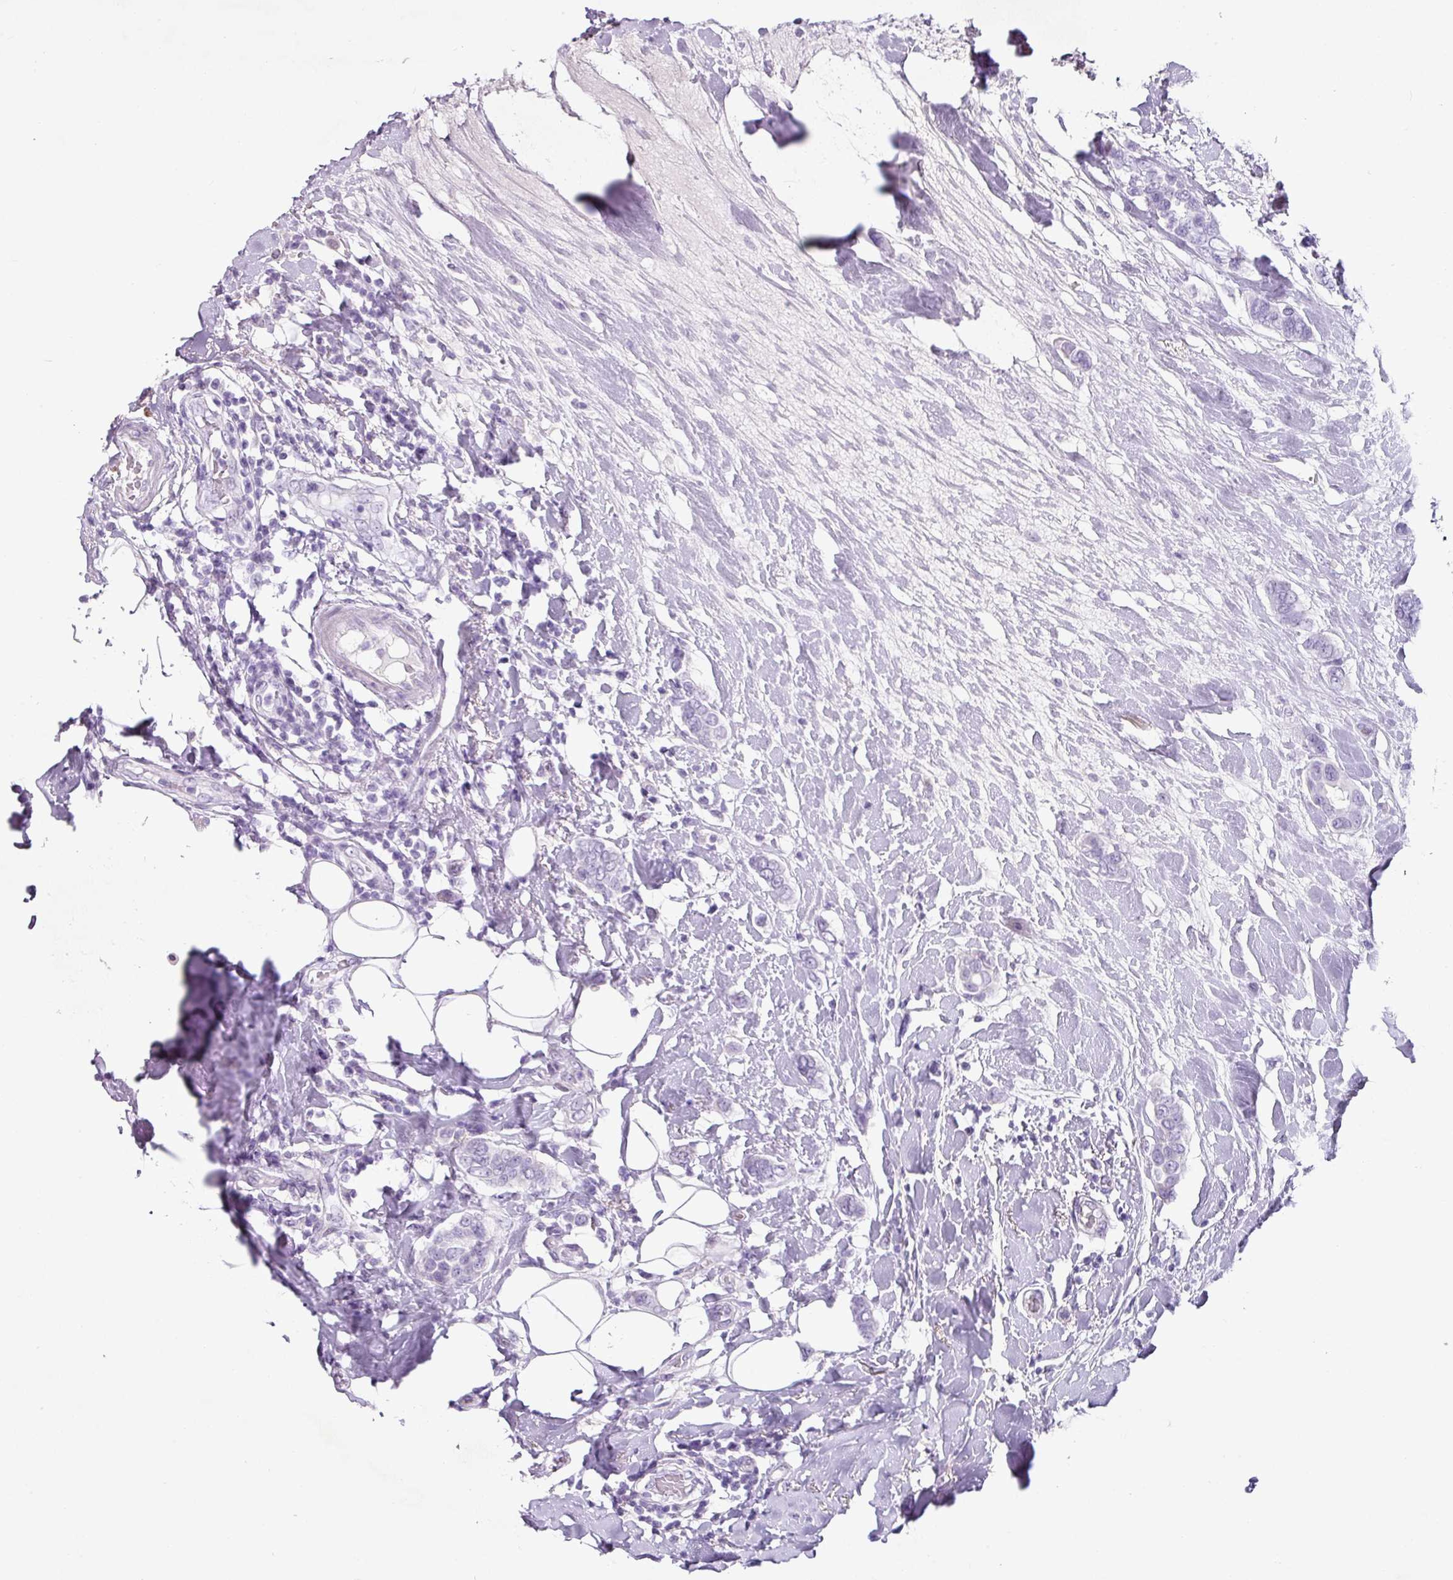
{"staining": {"intensity": "negative", "quantity": "none", "location": "none"}, "tissue": "breast cancer", "cell_type": "Tumor cells", "image_type": "cancer", "snomed": [{"axis": "morphology", "description": "Lobular carcinoma"}, {"axis": "topography", "description": "Breast"}], "caption": "Tumor cells show no significant protein expression in breast cancer (lobular carcinoma).", "gene": "TRA2A", "patient": {"sex": "female", "age": 51}}